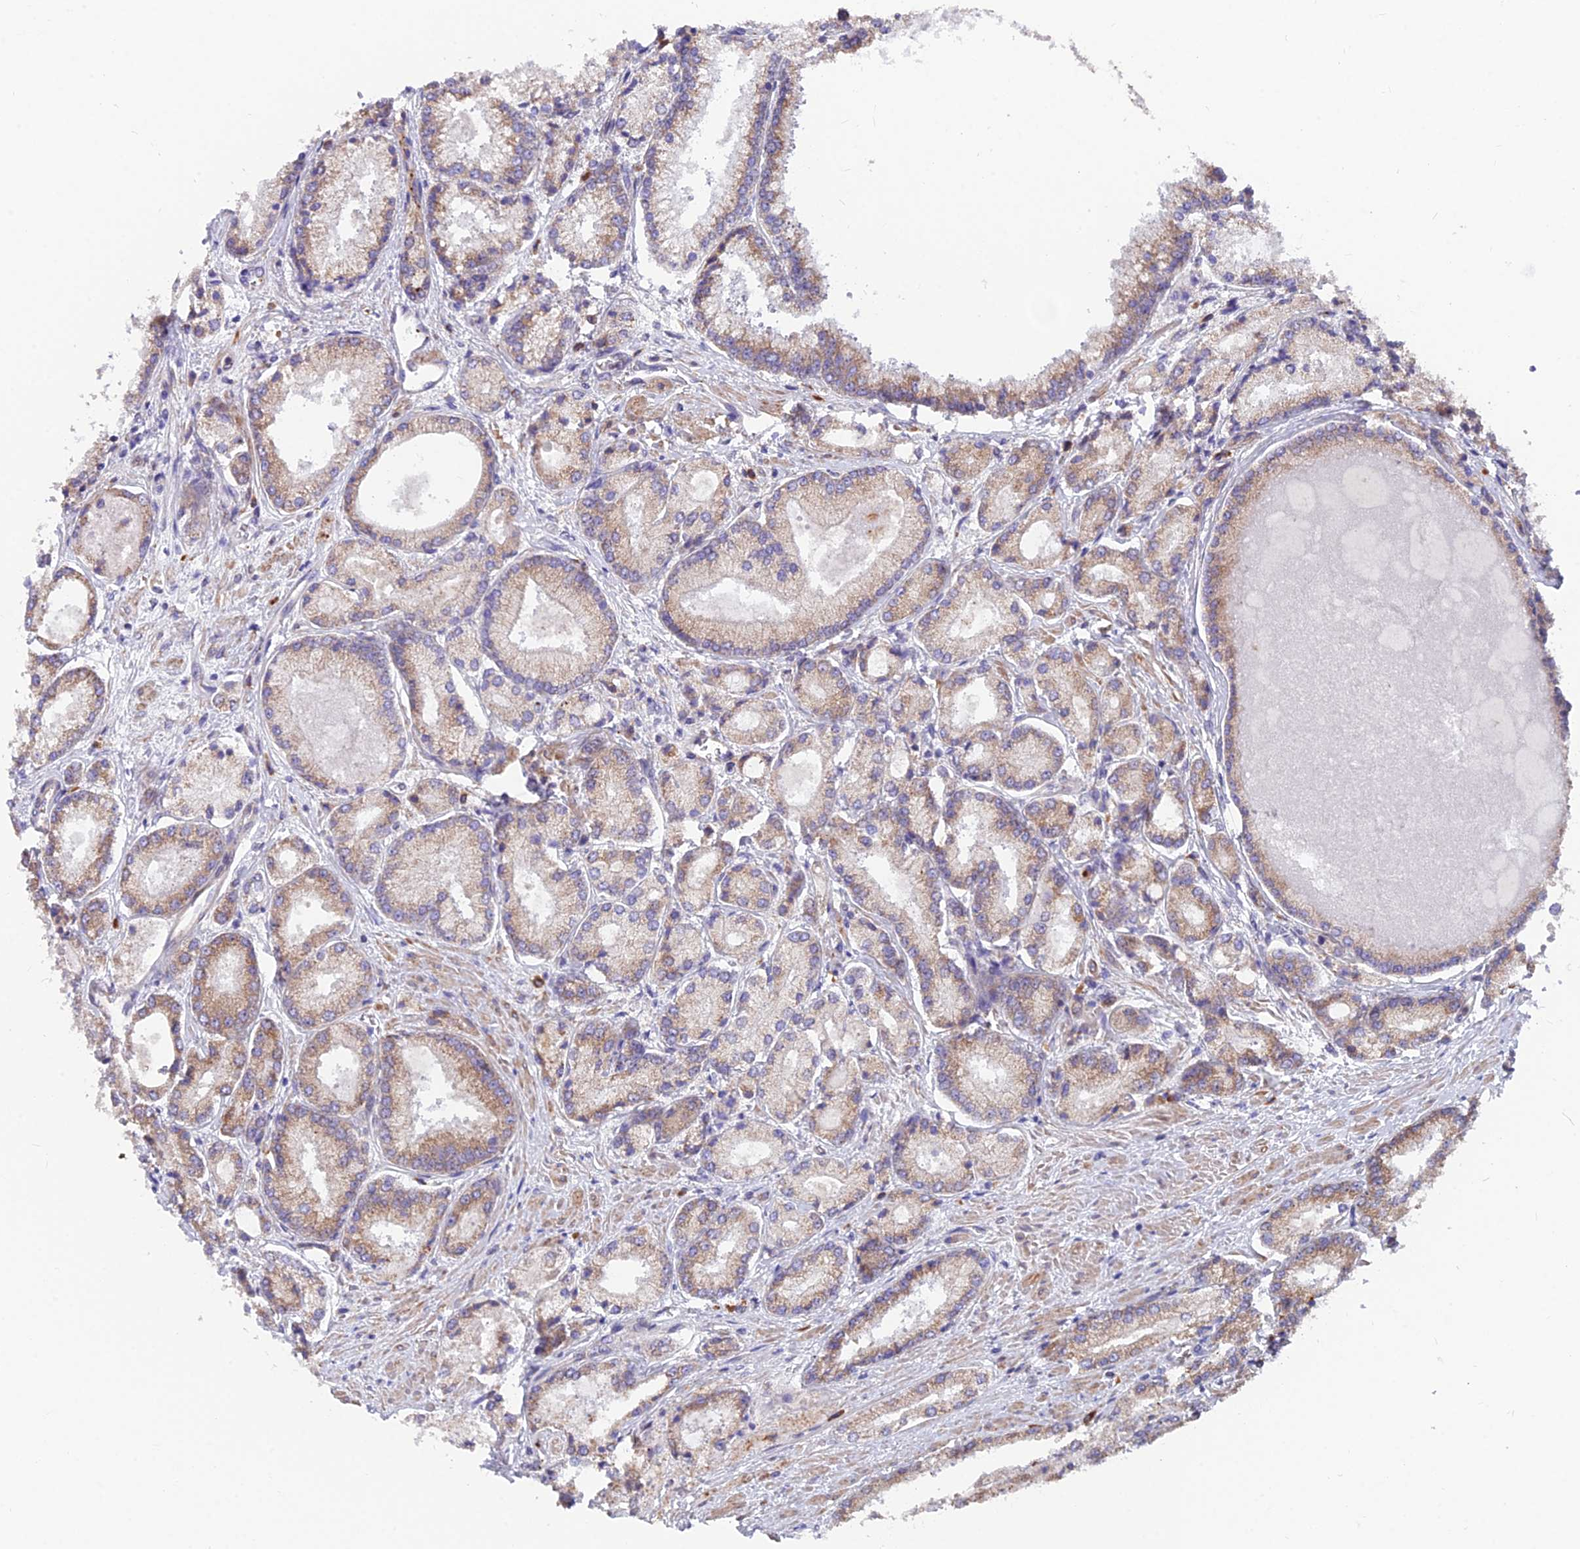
{"staining": {"intensity": "weak", "quantity": "25%-75%", "location": "cytoplasmic/membranous"}, "tissue": "prostate cancer", "cell_type": "Tumor cells", "image_type": "cancer", "snomed": [{"axis": "morphology", "description": "Adenocarcinoma, Low grade"}, {"axis": "topography", "description": "Prostate"}], "caption": "Weak cytoplasmic/membranous positivity for a protein is seen in about 25%-75% of tumor cells of prostate adenocarcinoma (low-grade) using immunohistochemistry (IHC).", "gene": "TBC1D20", "patient": {"sex": "male", "age": 74}}